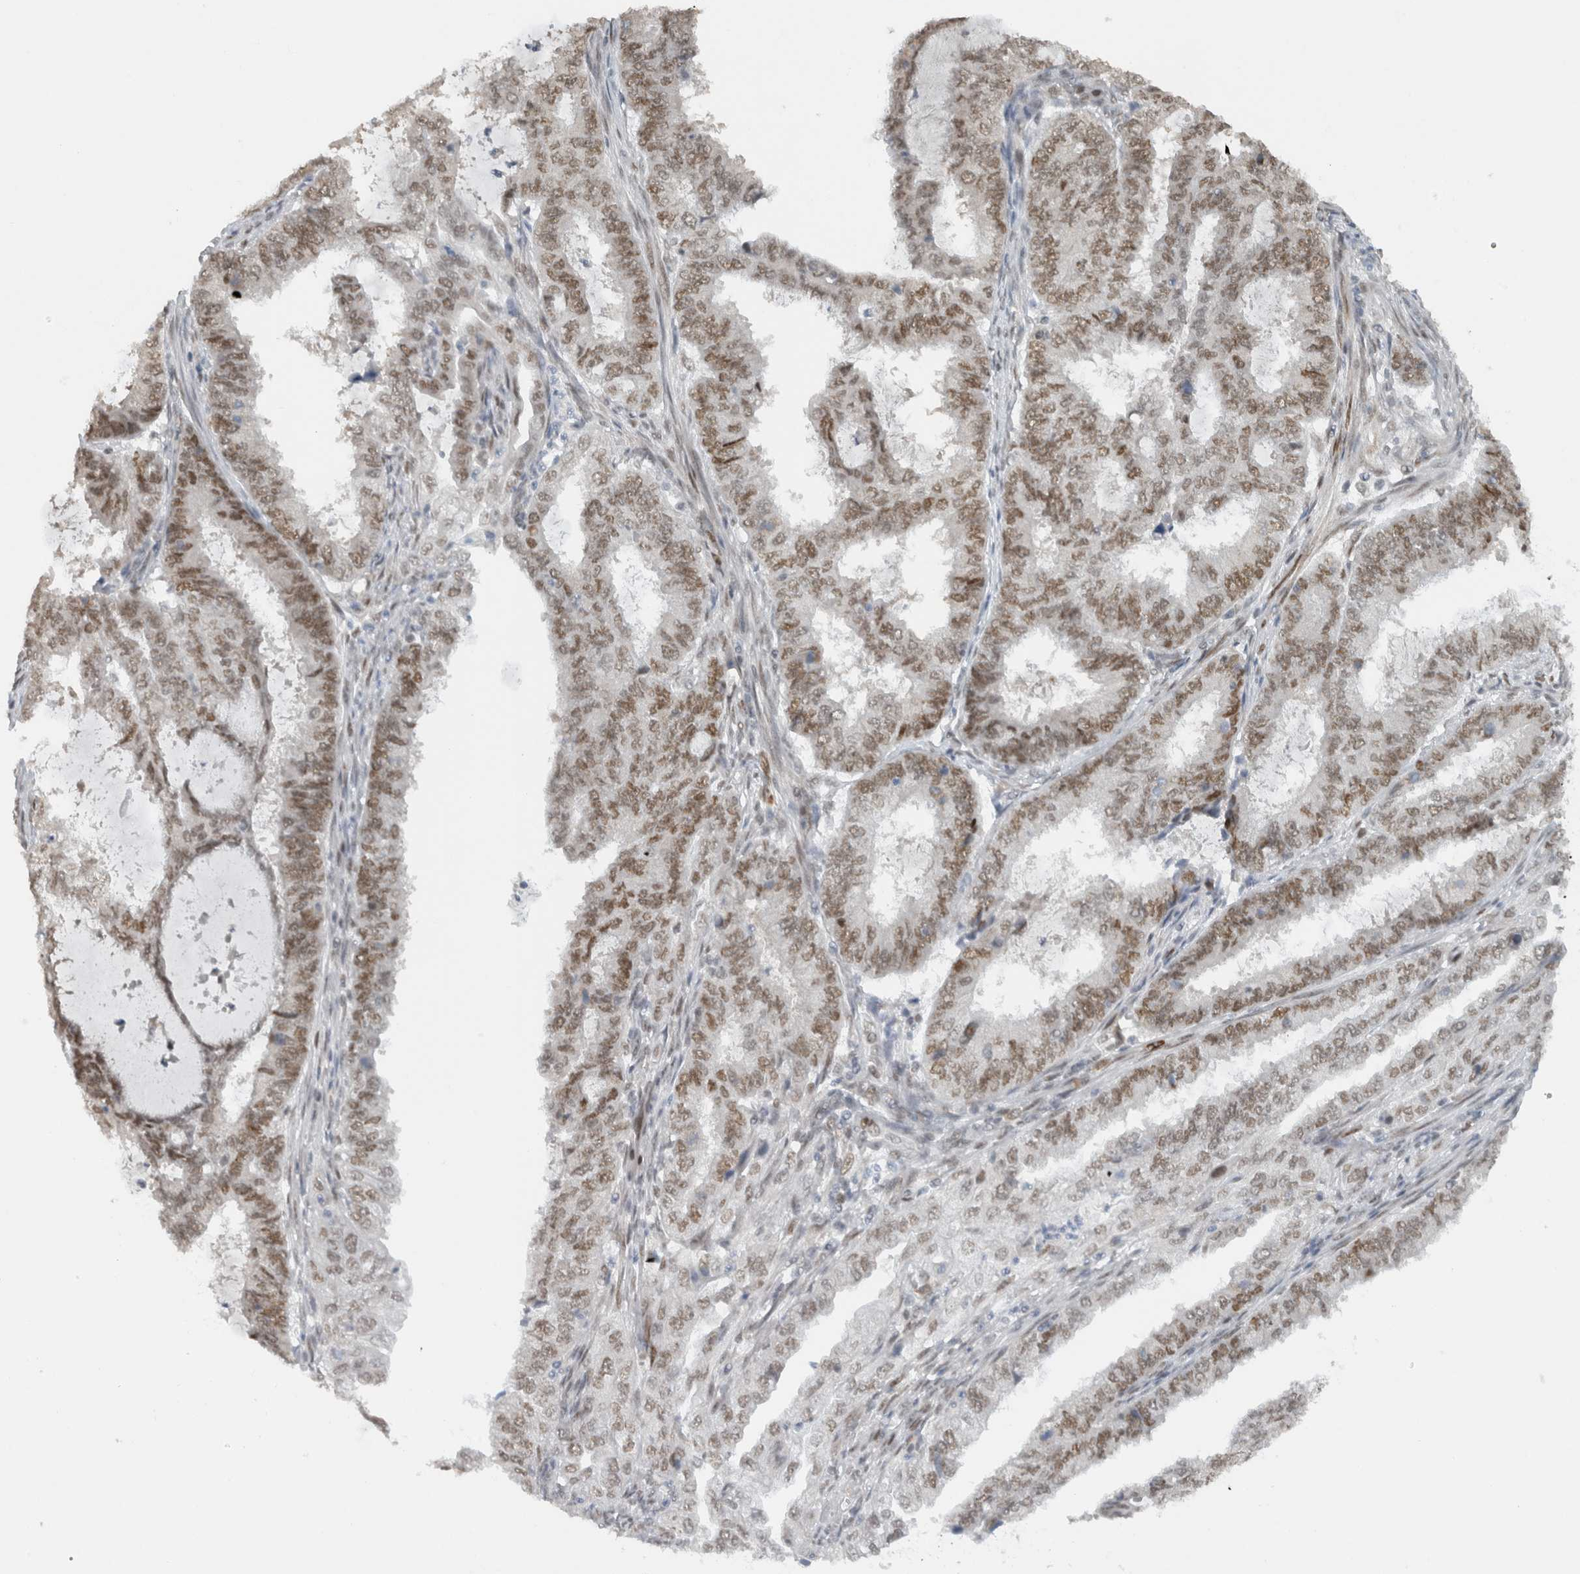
{"staining": {"intensity": "moderate", "quantity": ">75%", "location": "nuclear"}, "tissue": "endometrial cancer", "cell_type": "Tumor cells", "image_type": "cancer", "snomed": [{"axis": "morphology", "description": "Adenocarcinoma, NOS"}, {"axis": "topography", "description": "Endometrium"}], "caption": "Human endometrial cancer stained with a protein marker reveals moderate staining in tumor cells.", "gene": "HNRNPR", "patient": {"sex": "female", "age": 51}}